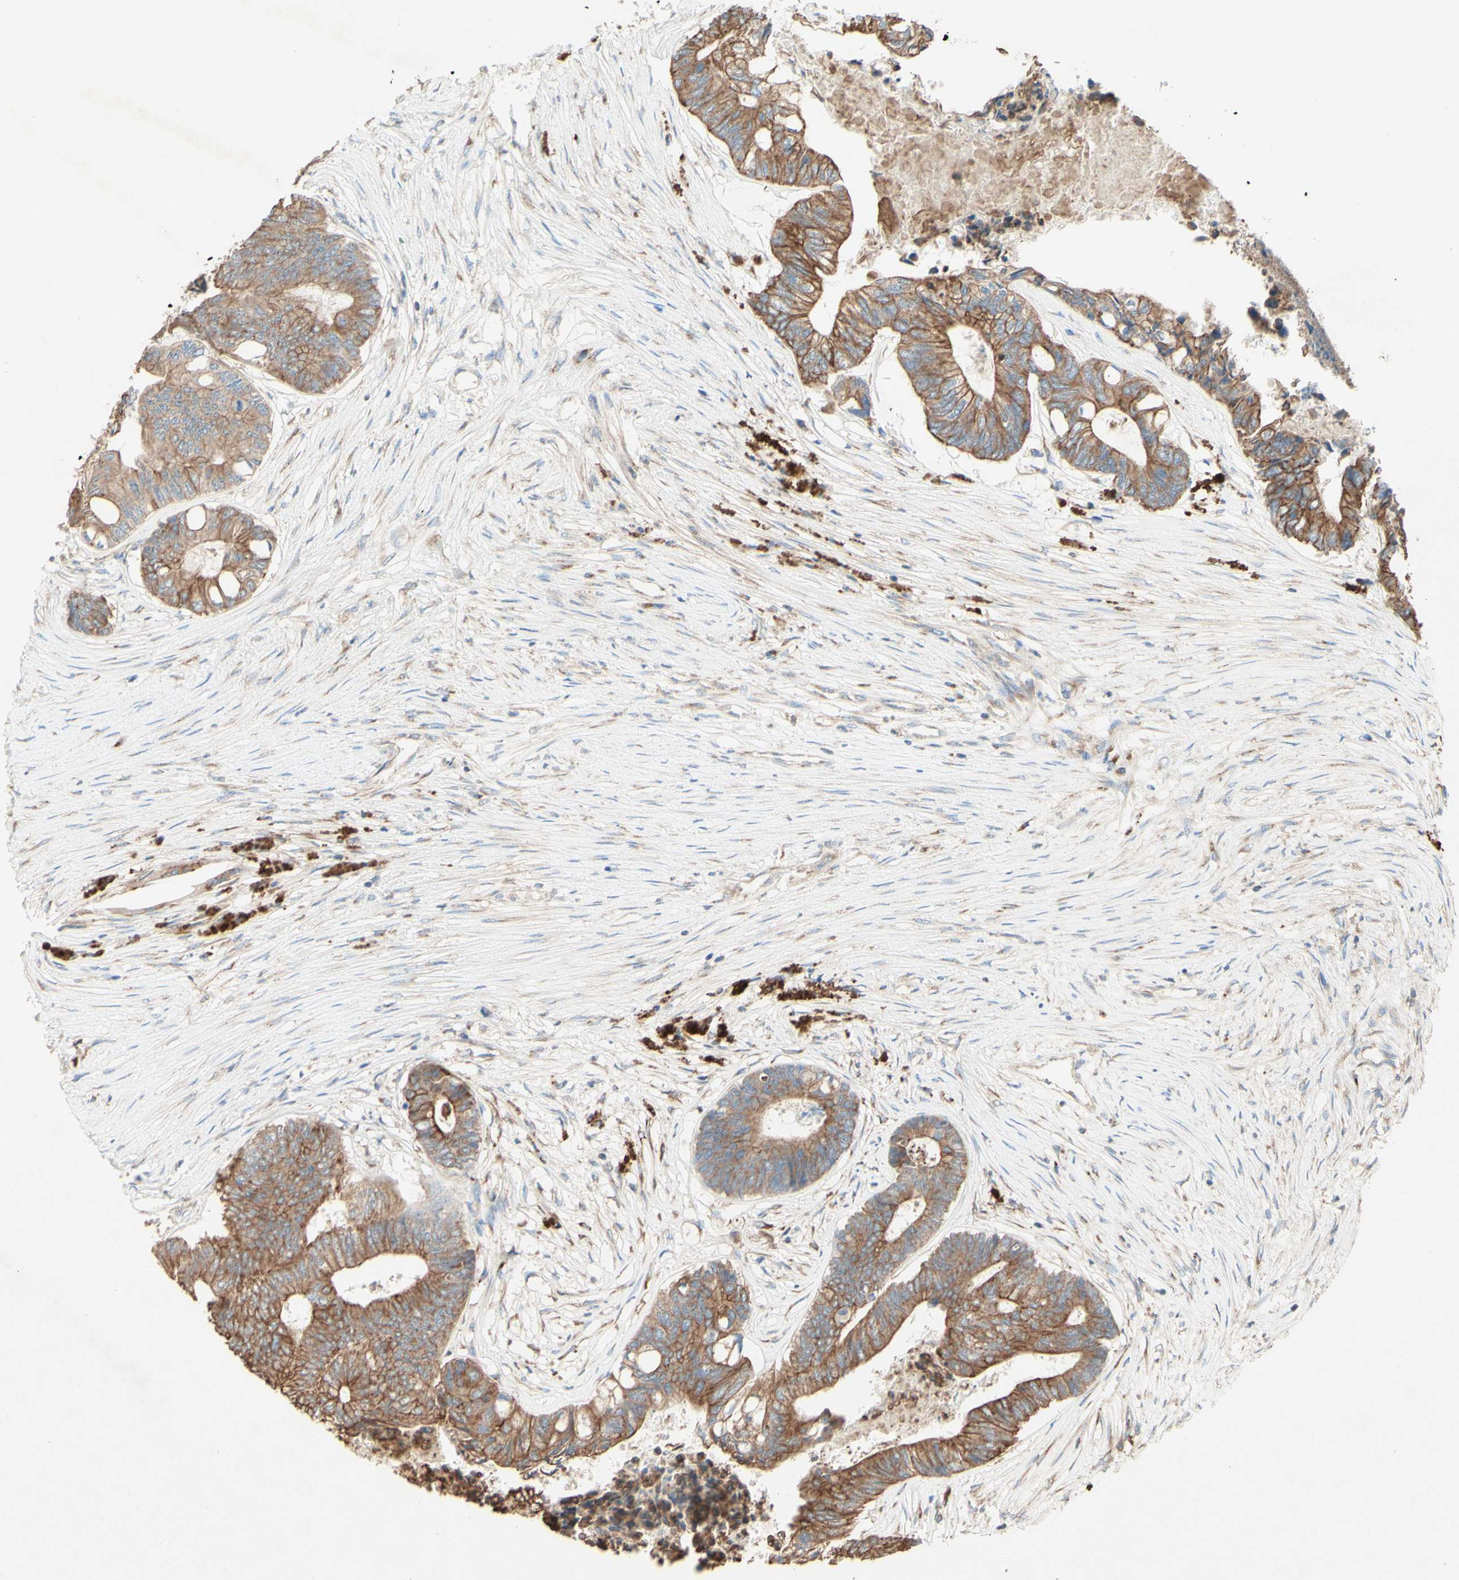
{"staining": {"intensity": "moderate", "quantity": ">75%", "location": "cytoplasmic/membranous"}, "tissue": "colorectal cancer", "cell_type": "Tumor cells", "image_type": "cancer", "snomed": [{"axis": "morphology", "description": "Adenocarcinoma, NOS"}, {"axis": "topography", "description": "Rectum"}], "caption": "Protein positivity by IHC shows moderate cytoplasmic/membranous positivity in about >75% of tumor cells in colorectal cancer (adenocarcinoma).", "gene": "MTM1", "patient": {"sex": "male", "age": 63}}